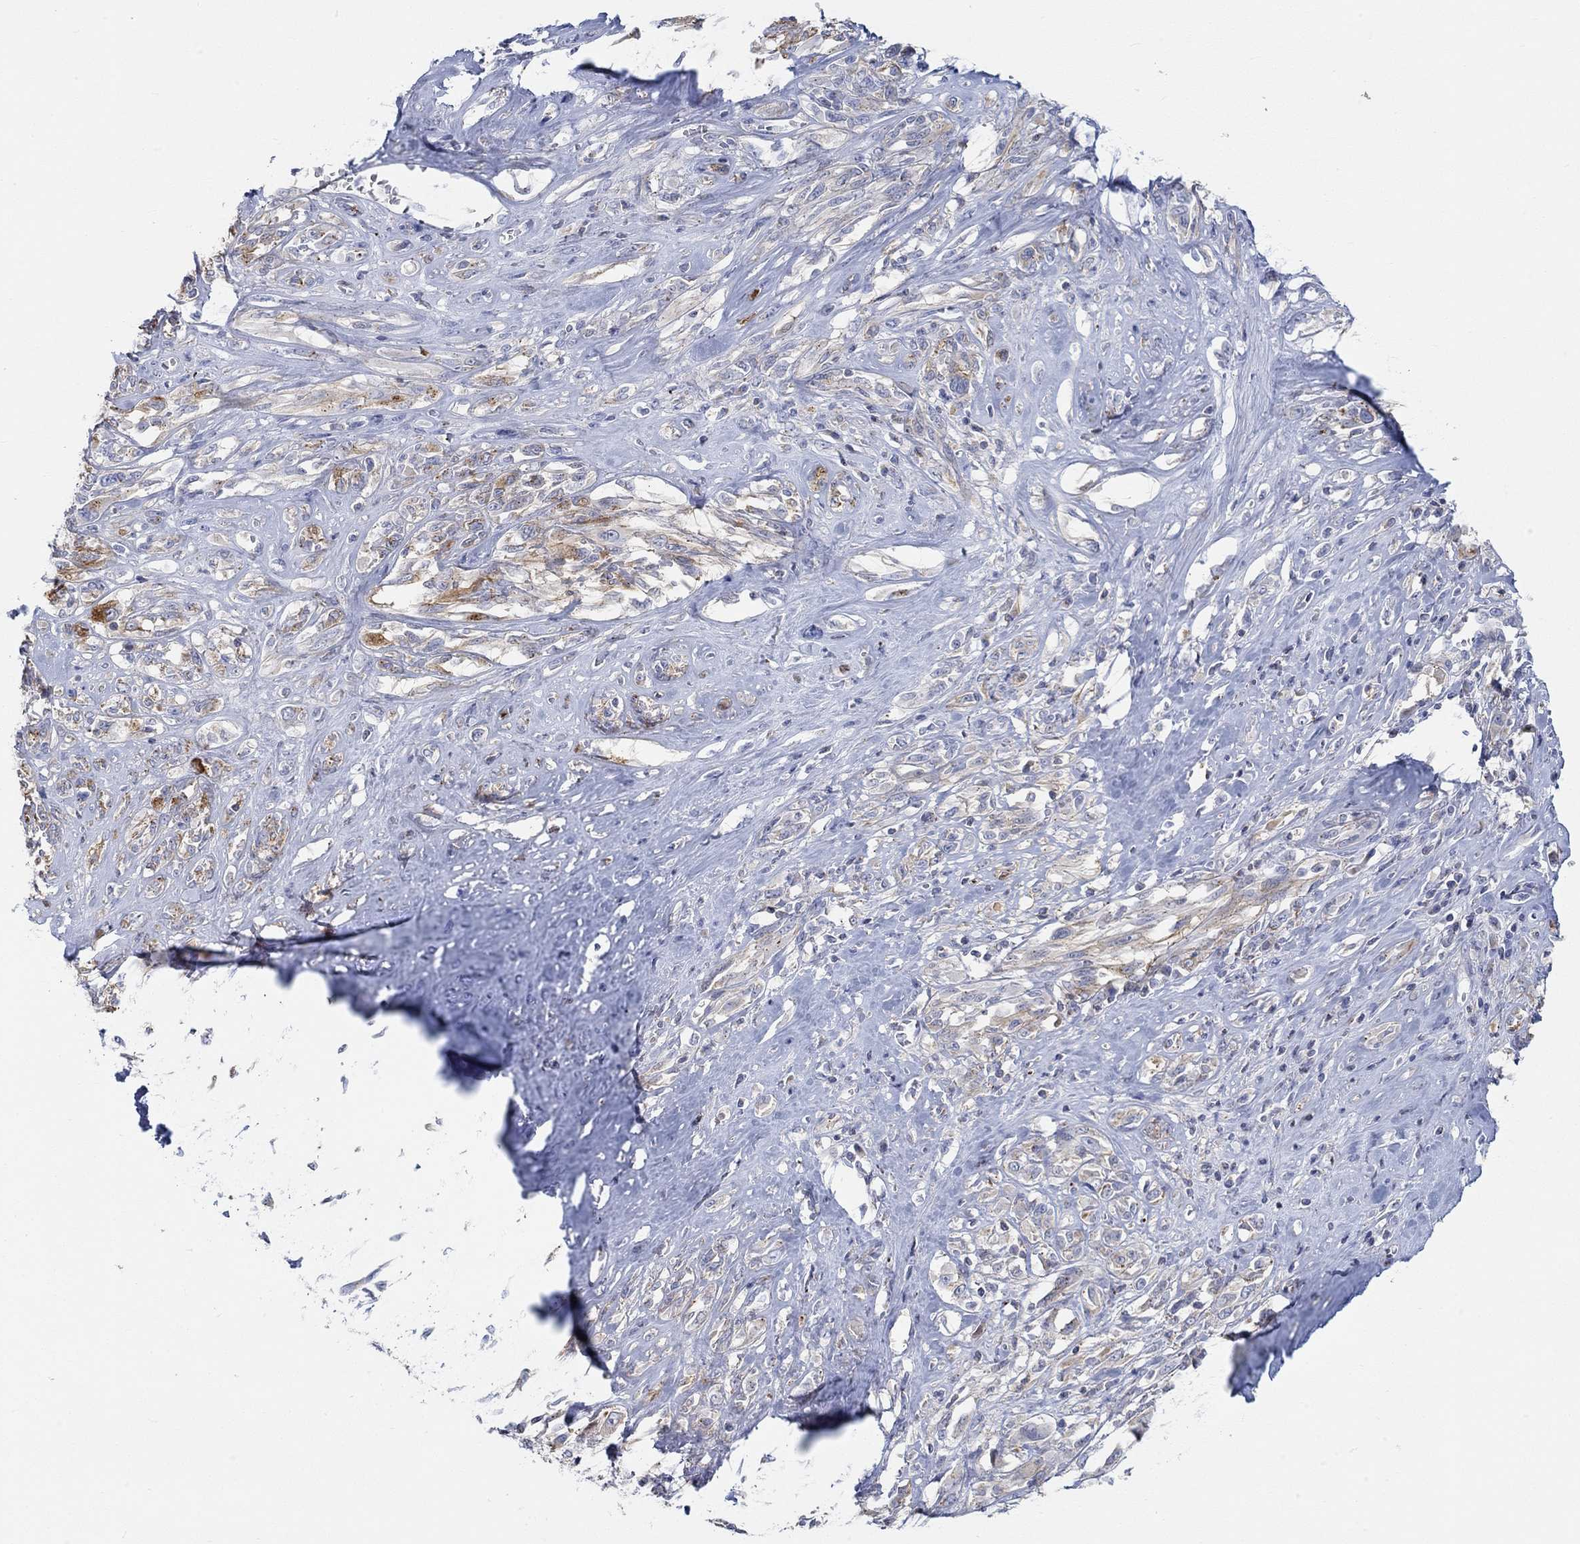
{"staining": {"intensity": "moderate", "quantity": "<25%", "location": "cytoplasmic/membranous"}, "tissue": "melanoma", "cell_type": "Tumor cells", "image_type": "cancer", "snomed": [{"axis": "morphology", "description": "Malignant melanoma, NOS"}, {"axis": "topography", "description": "Skin"}], "caption": "Human malignant melanoma stained with a protein marker exhibits moderate staining in tumor cells.", "gene": "NAV3", "patient": {"sex": "female", "age": 91}}